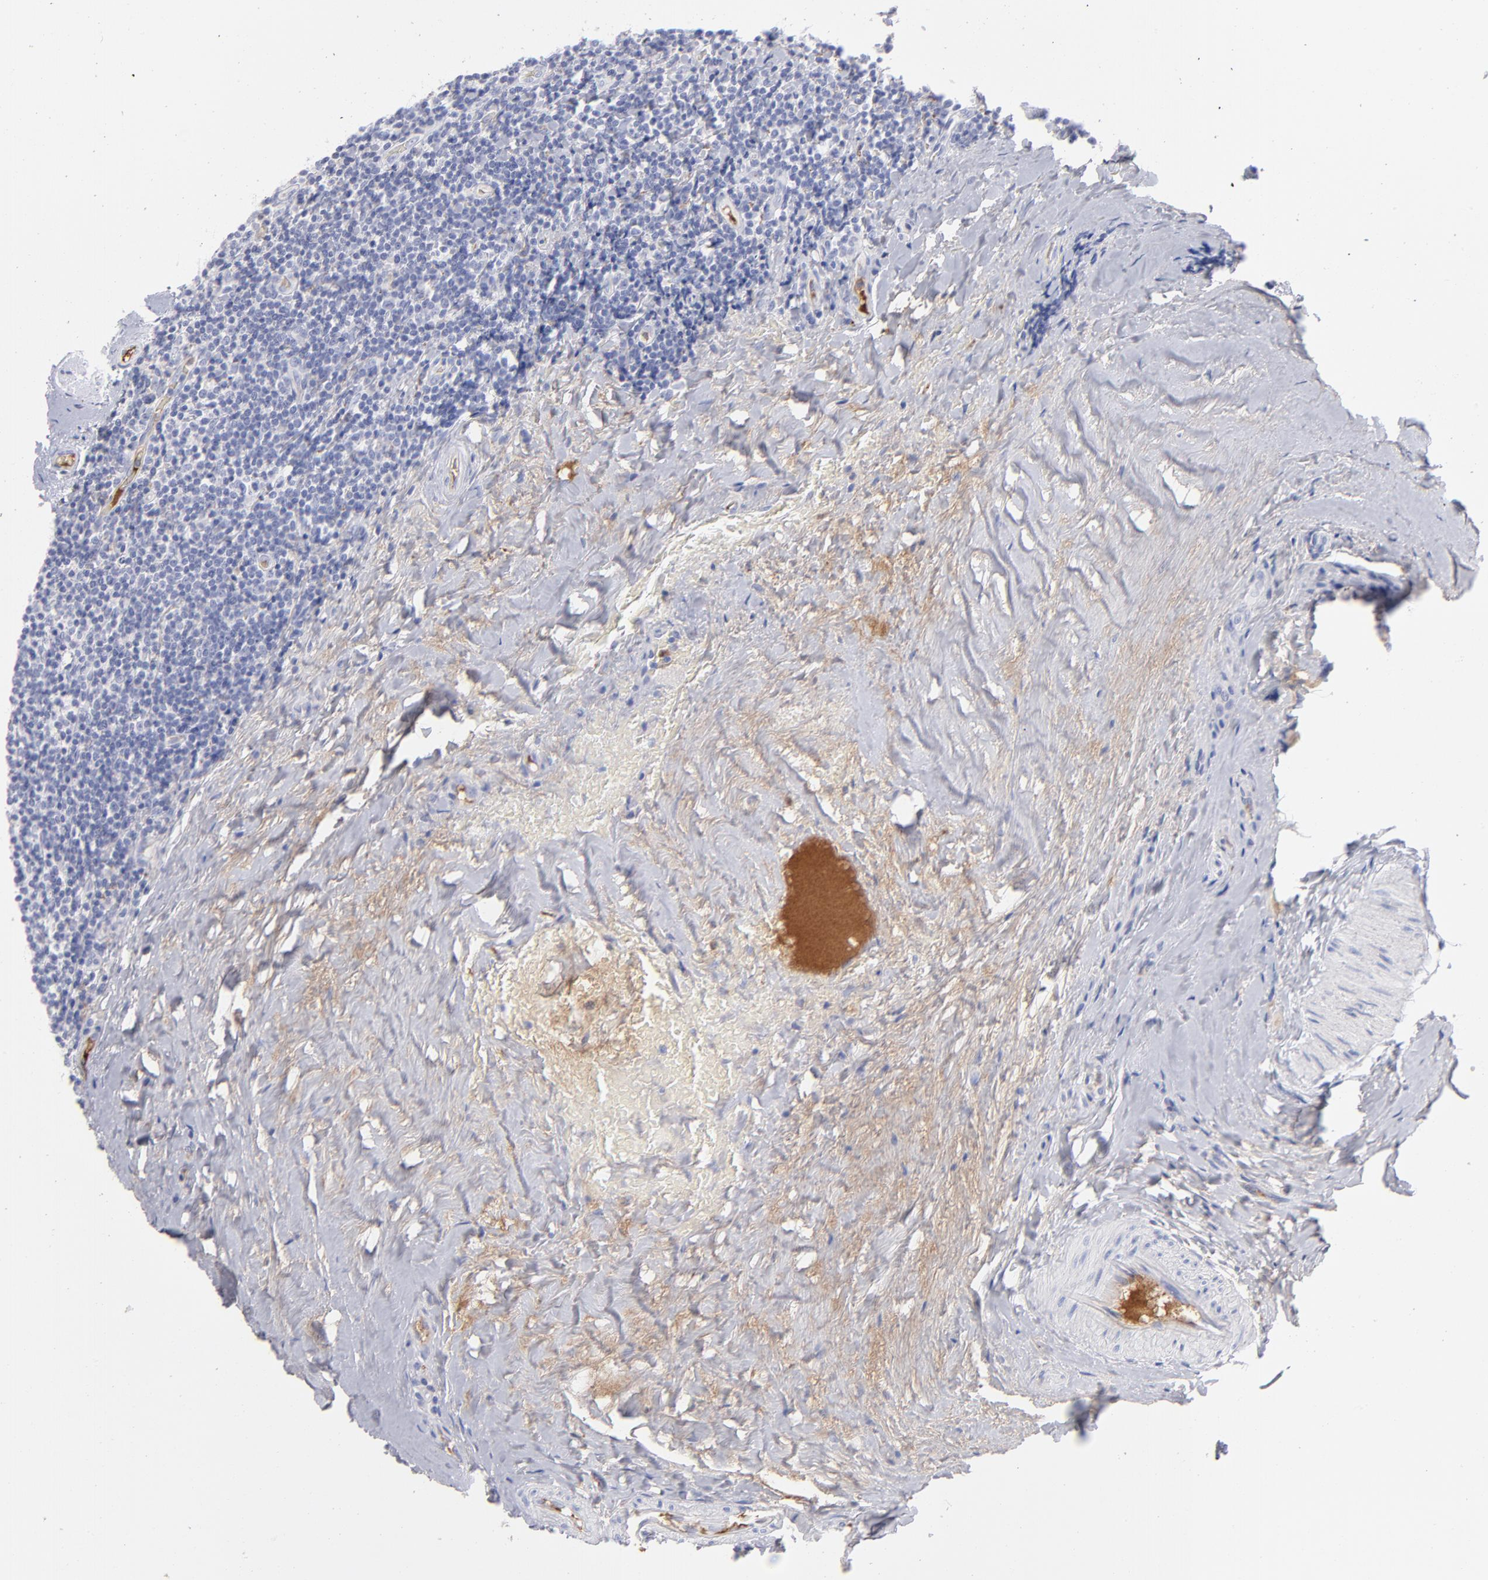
{"staining": {"intensity": "negative", "quantity": "none", "location": "none"}, "tissue": "tonsil", "cell_type": "Germinal center cells", "image_type": "normal", "snomed": [{"axis": "morphology", "description": "Normal tissue, NOS"}, {"axis": "topography", "description": "Tonsil"}], "caption": "Micrograph shows no protein expression in germinal center cells of benign tonsil.", "gene": "HP", "patient": {"sex": "male", "age": 31}}